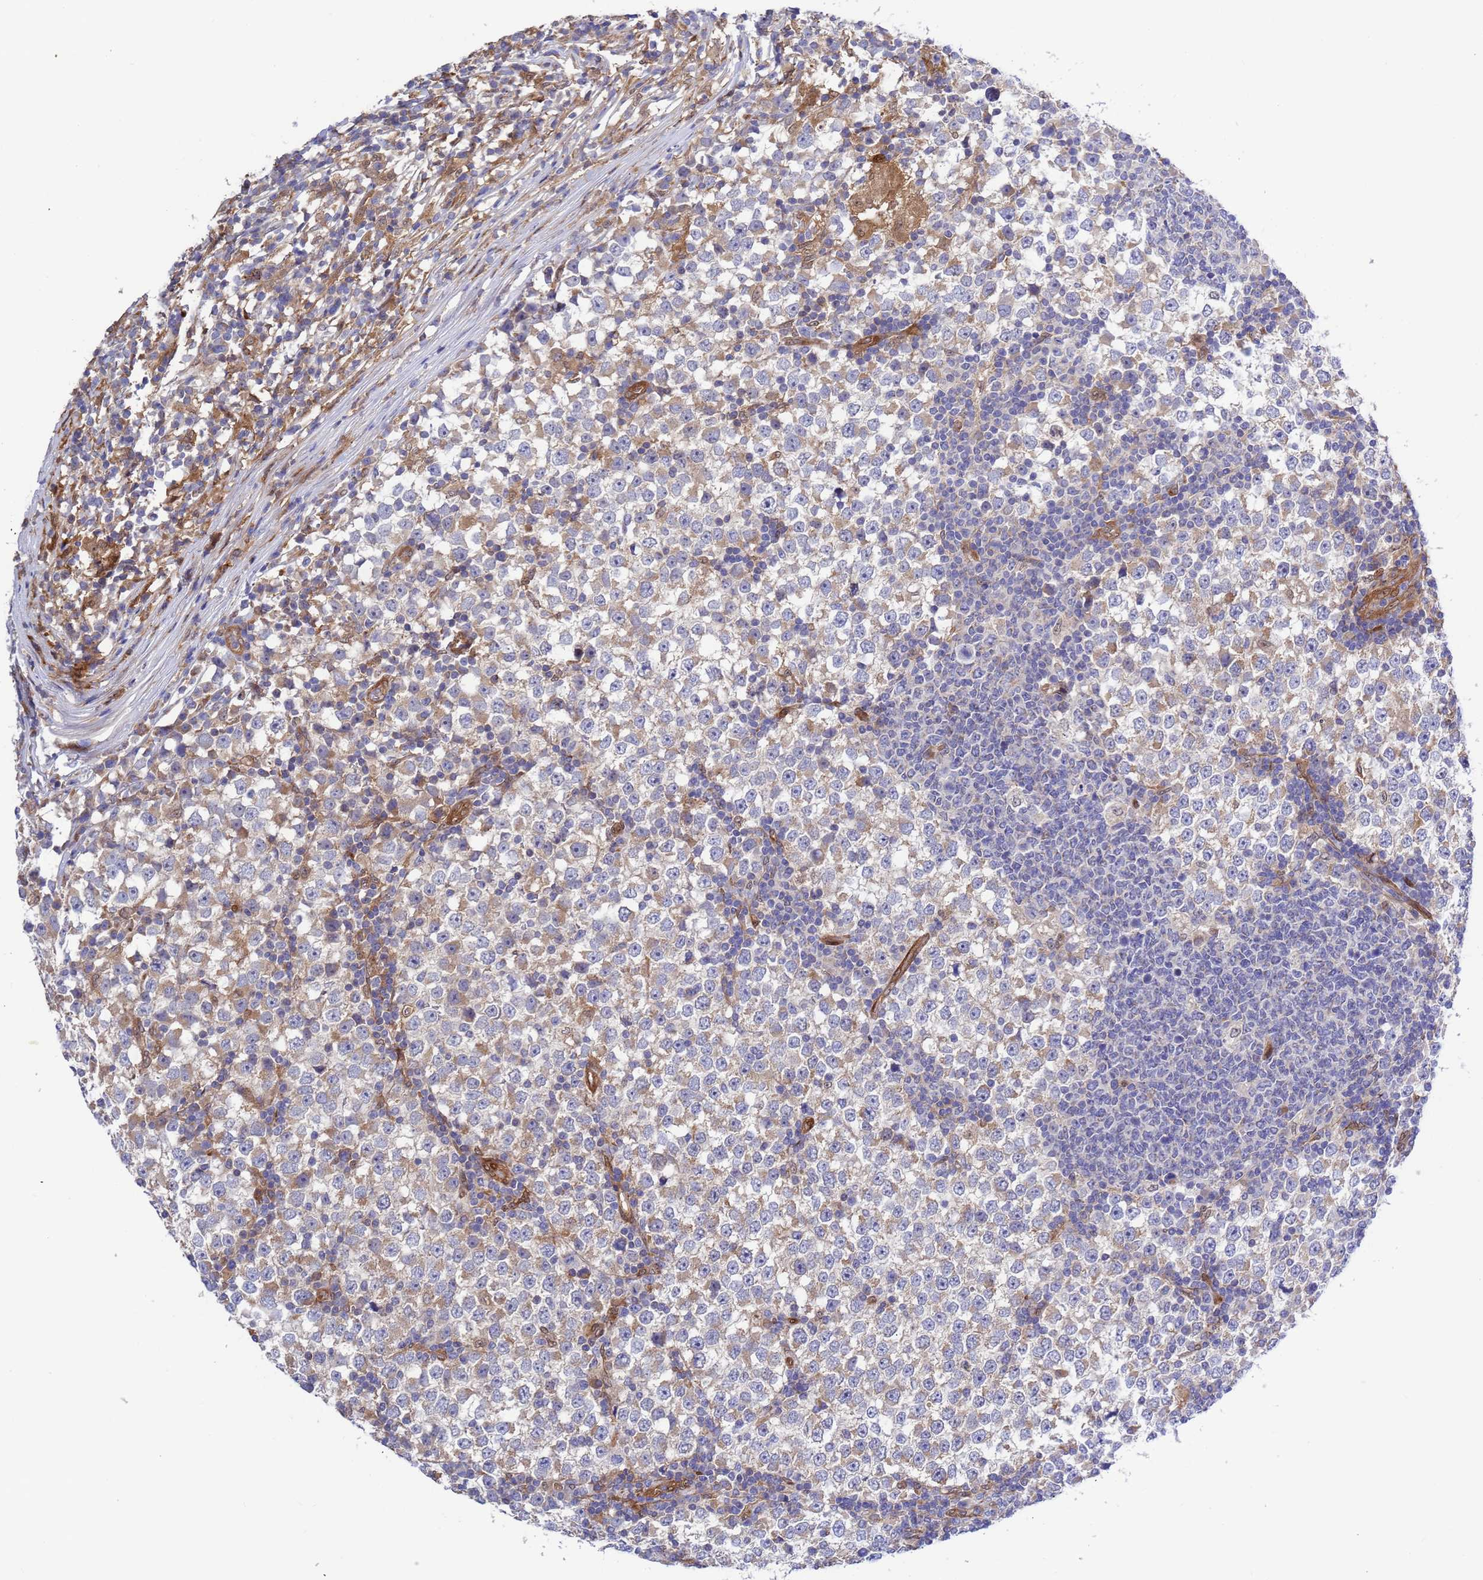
{"staining": {"intensity": "moderate", "quantity": "<25%", "location": "cytoplasmic/membranous"}, "tissue": "testis cancer", "cell_type": "Tumor cells", "image_type": "cancer", "snomed": [{"axis": "morphology", "description": "Seminoma, NOS"}, {"axis": "topography", "description": "Testis"}], "caption": "Human testis cancer (seminoma) stained for a protein (brown) demonstrates moderate cytoplasmic/membranous positive expression in about <25% of tumor cells.", "gene": "FOXRED1", "patient": {"sex": "male", "age": 65}}